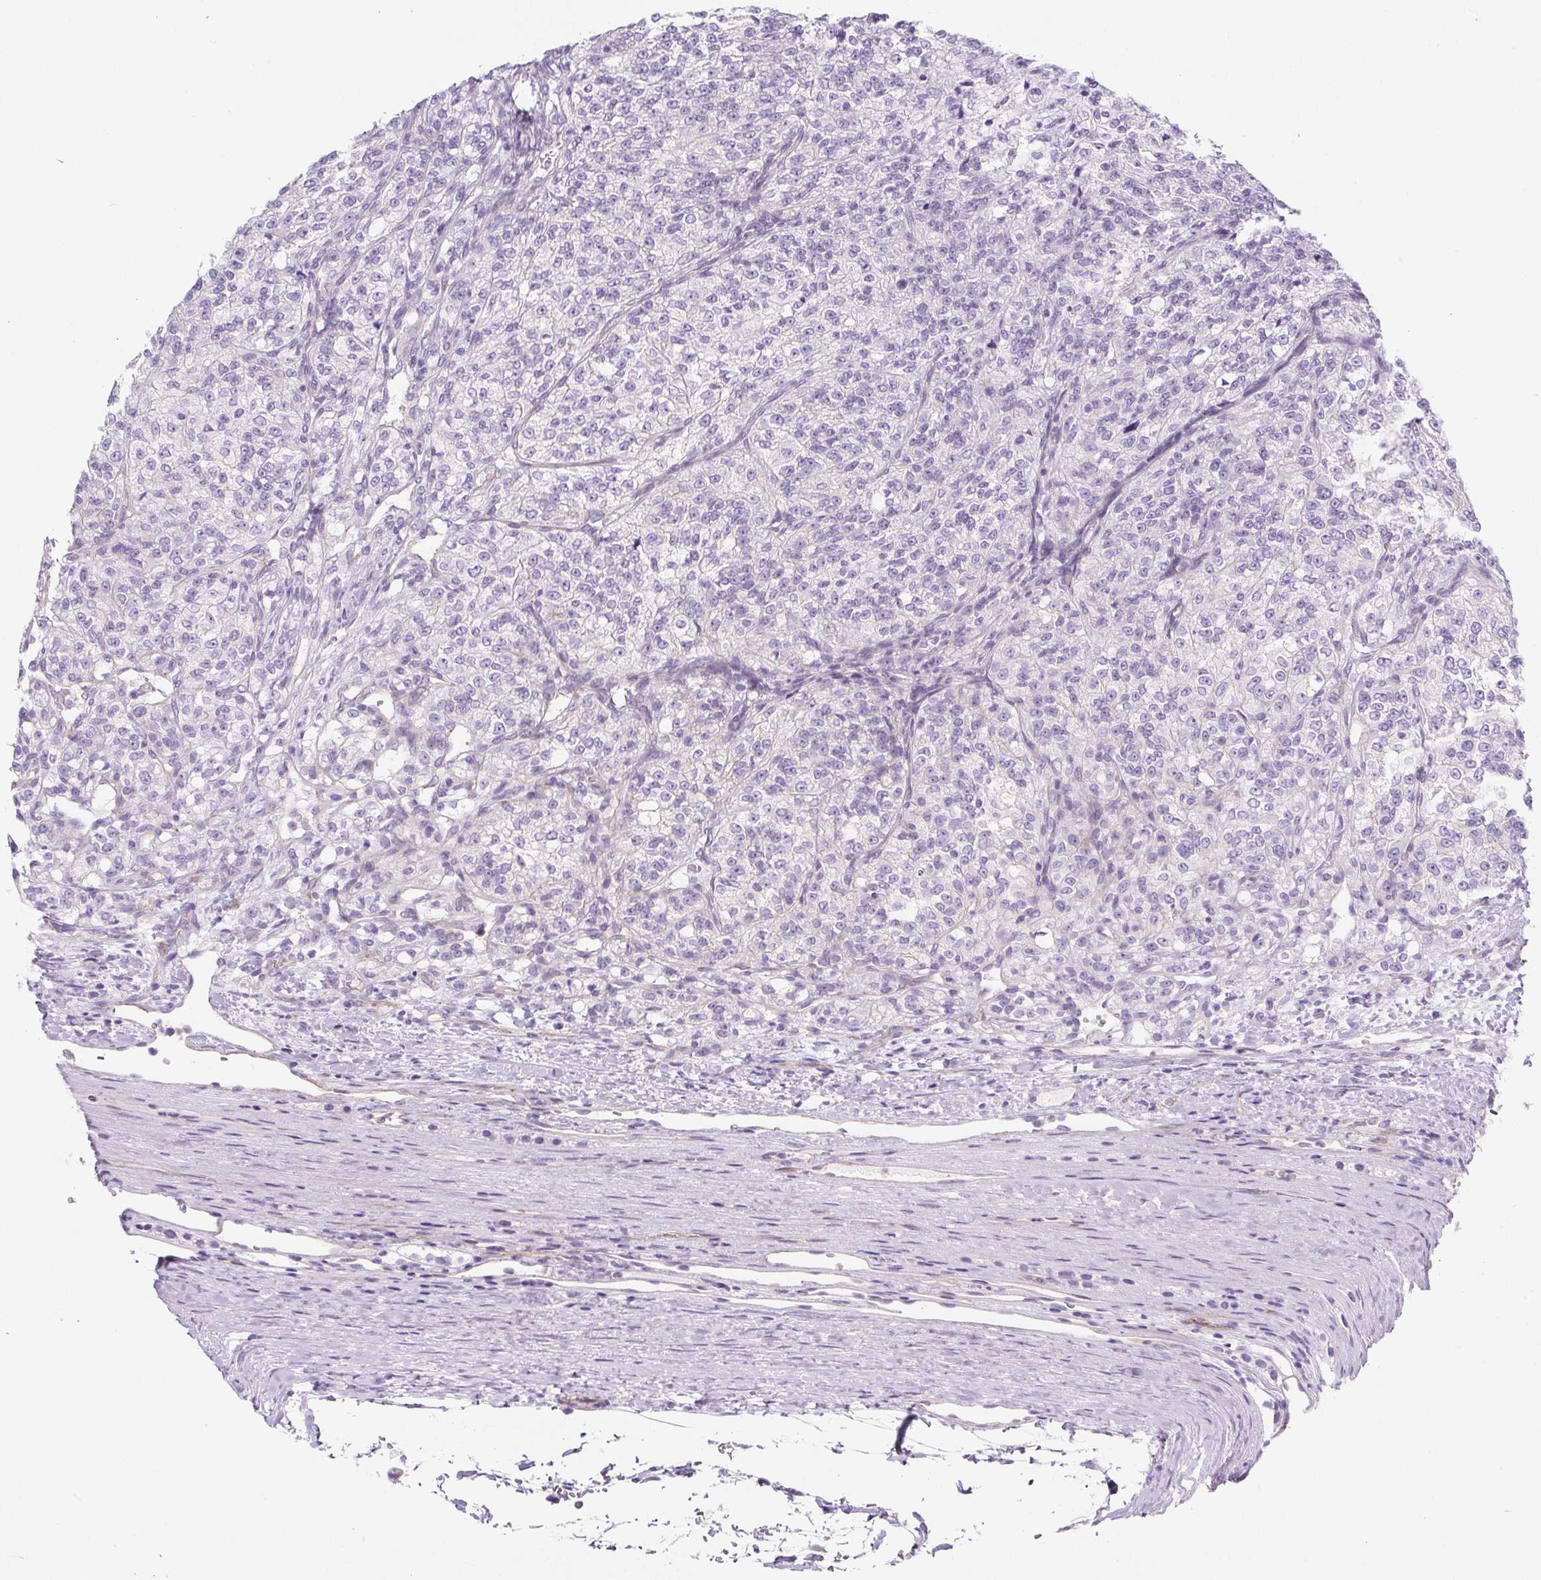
{"staining": {"intensity": "negative", "quantity": "none", "location": "none"}, "tissue": "renal cancer", "cell_type": "Tumor cells", "image_type": "cancer", "snomed": [{"axis": "morphology", "description": "Adenocarcinoma, NOS"}, {"axis": "topography", "description": "Kidney"}], "caption": "Renal adenocarcinoma was stained to show a protein in brown. There is no significant staining in tumor cells.", "gene": "BCAS1", "patient": {"sex": "female", "age": 63}}